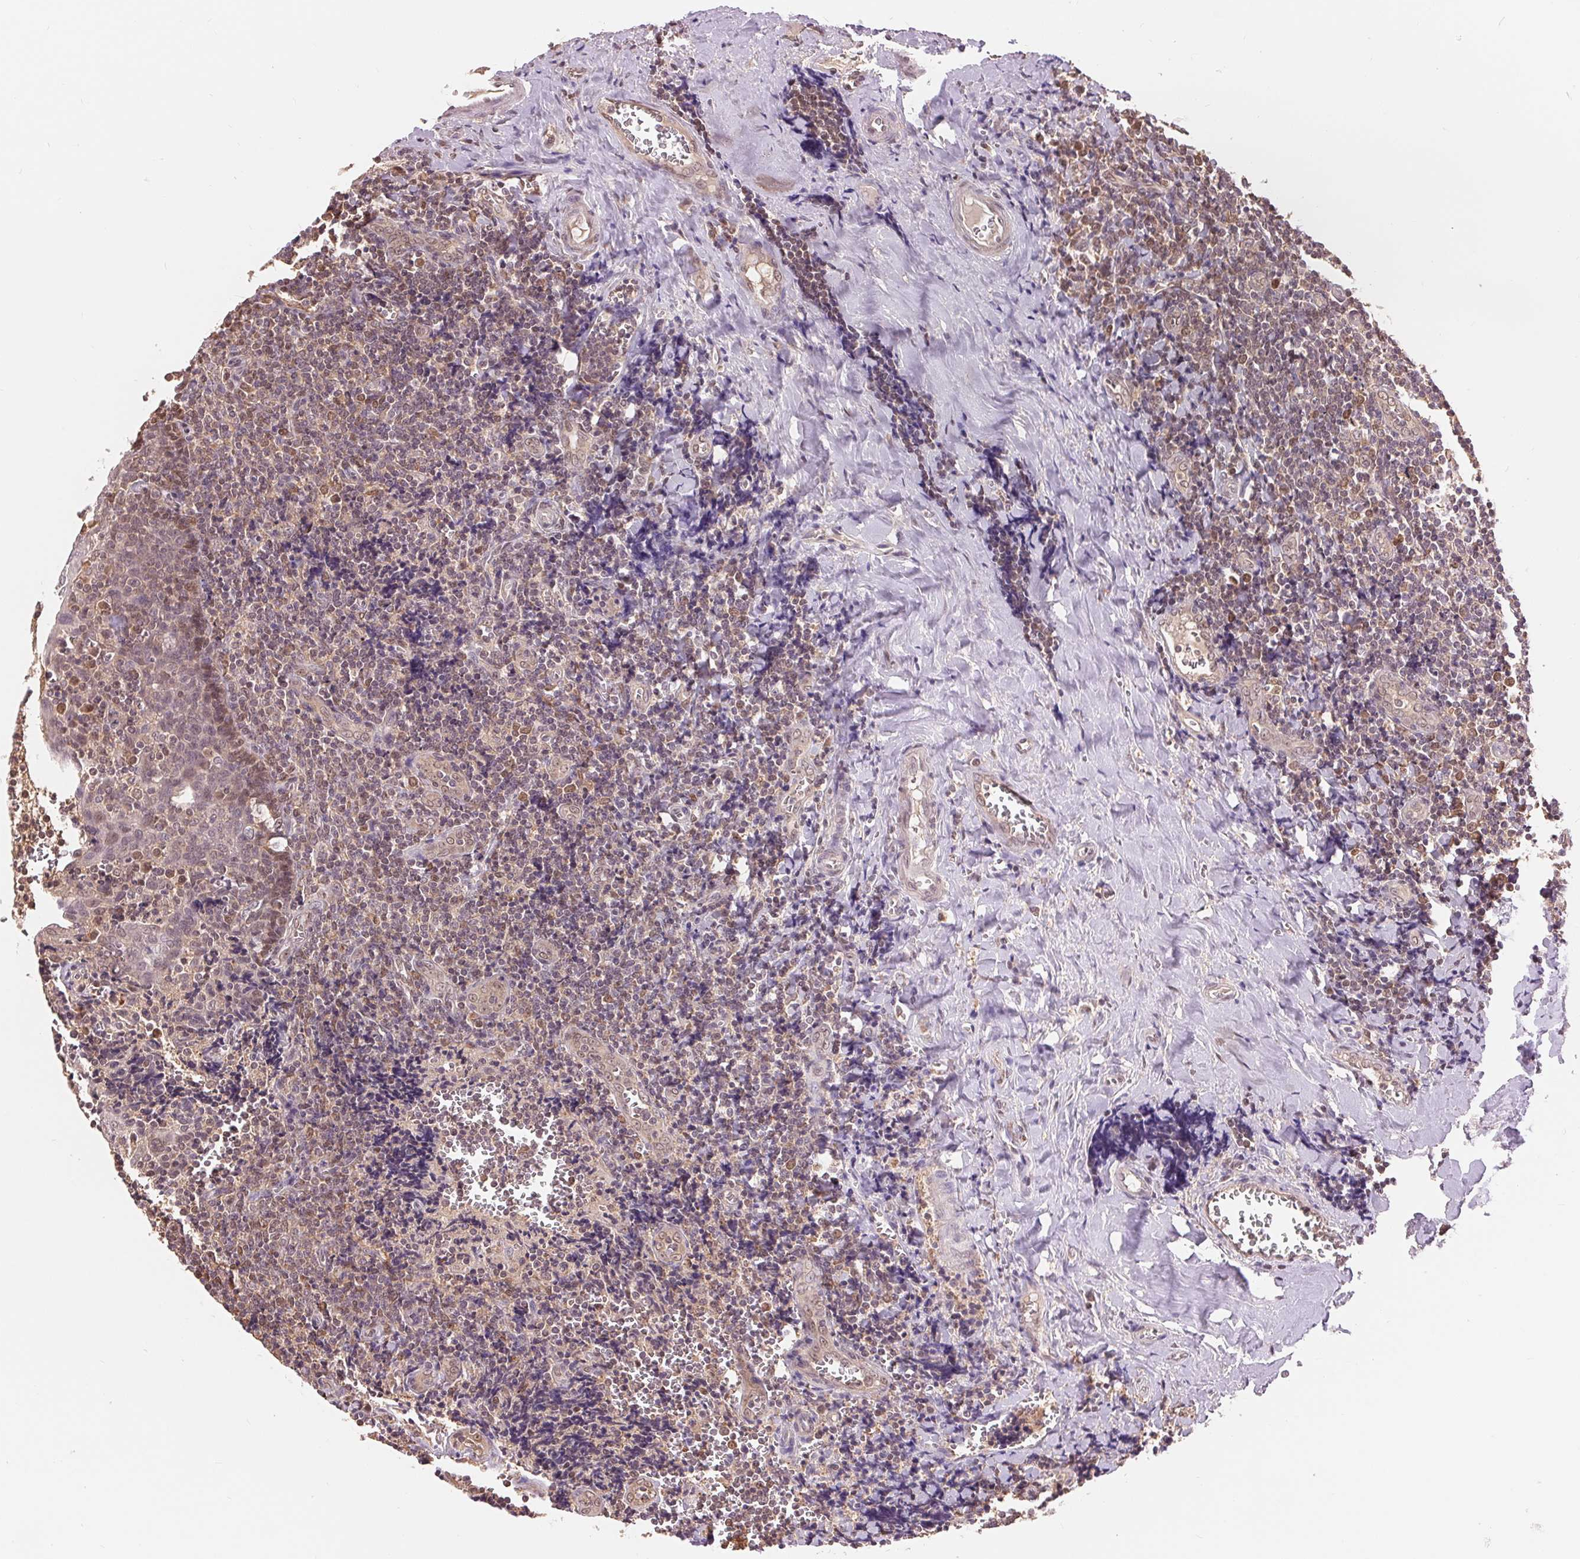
{"staining": {"intensity": "negative", "quantity": "none", "location": "none"}, "tissue": "tonsil", "cell_type": "Germinal center cells", "image_type": "normal", "snomed": [{"axis": "morphology", "description": "Normal tissue, NOS"}, {"axis": "morphology", "description": "Inflammation, NOS"}, {"axis": "topography", "description": "Tonsil"}], "caption": "DAB (3,3'-diaminobenzidine) immunohistochemical staining of normal human tonsil exhibits no significant positivity in germinal center cells. (DAB immunohistochemistry visualized using brightfield microscopy, high magnification).", "gene": "TMEM273", "patient": {"sex": "female", "age": 31}}